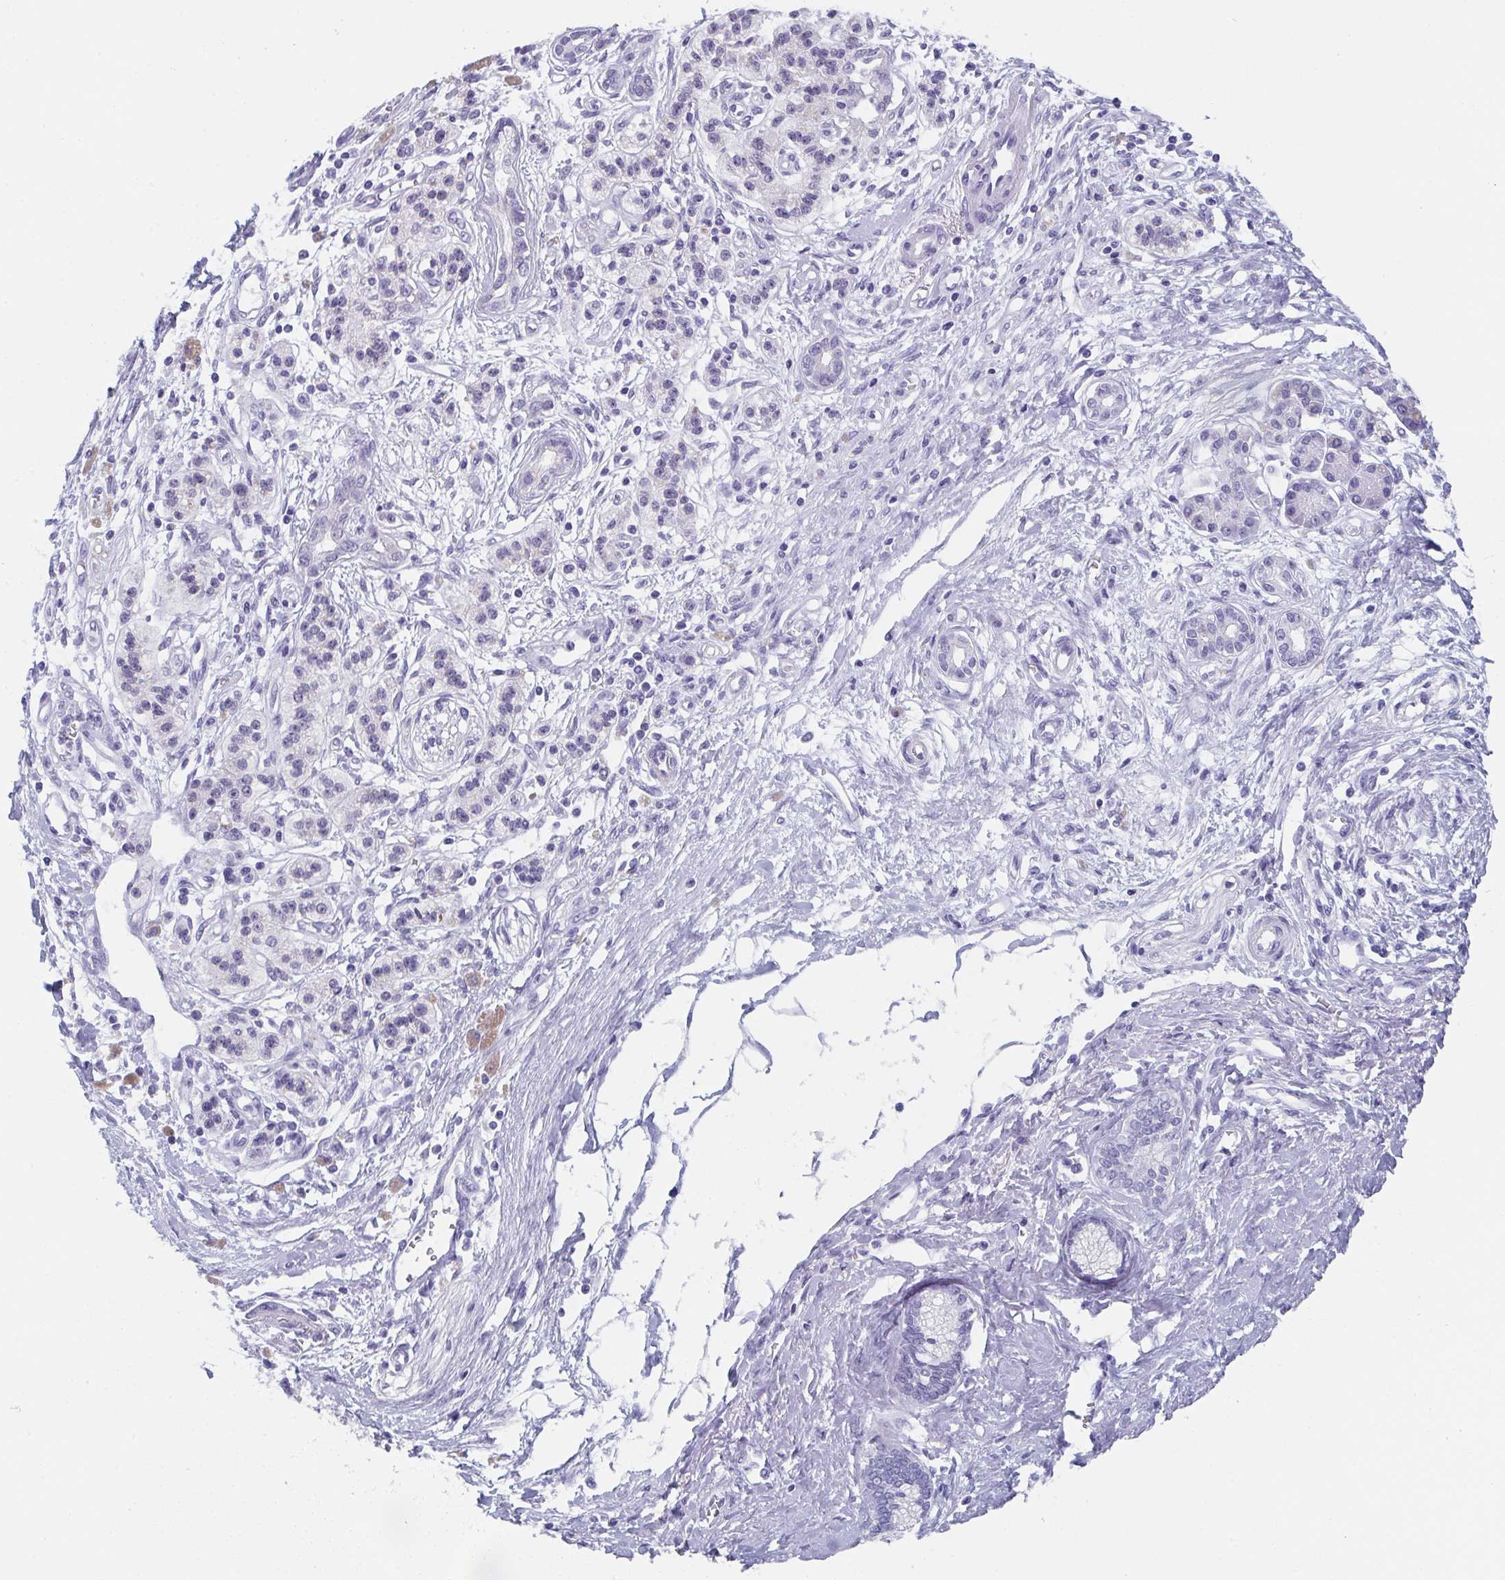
{"staining": {"intensity": "negative", "quantity": "none", "location": "none"}, "tissue": "pancreatic cancer", "cell_type": "Tumor cells", "image_type": "cancer", "snomed": [{"axis": "morphology", "description": "Adenocarcinoma, NOS"}, {"axis": "topography", "description": "Pancreas"}], "caption": "The immunohistochemistry (IHC) image has no significant expression in tumor cells of pancreatic cancer tissue. Brightfield microscopy of IHC stained with DAB (brown) and hematoxylin (blue), captured at high magnification.", "gene": "DYDC2", "patient": {"sex": "female", "age": 77}}